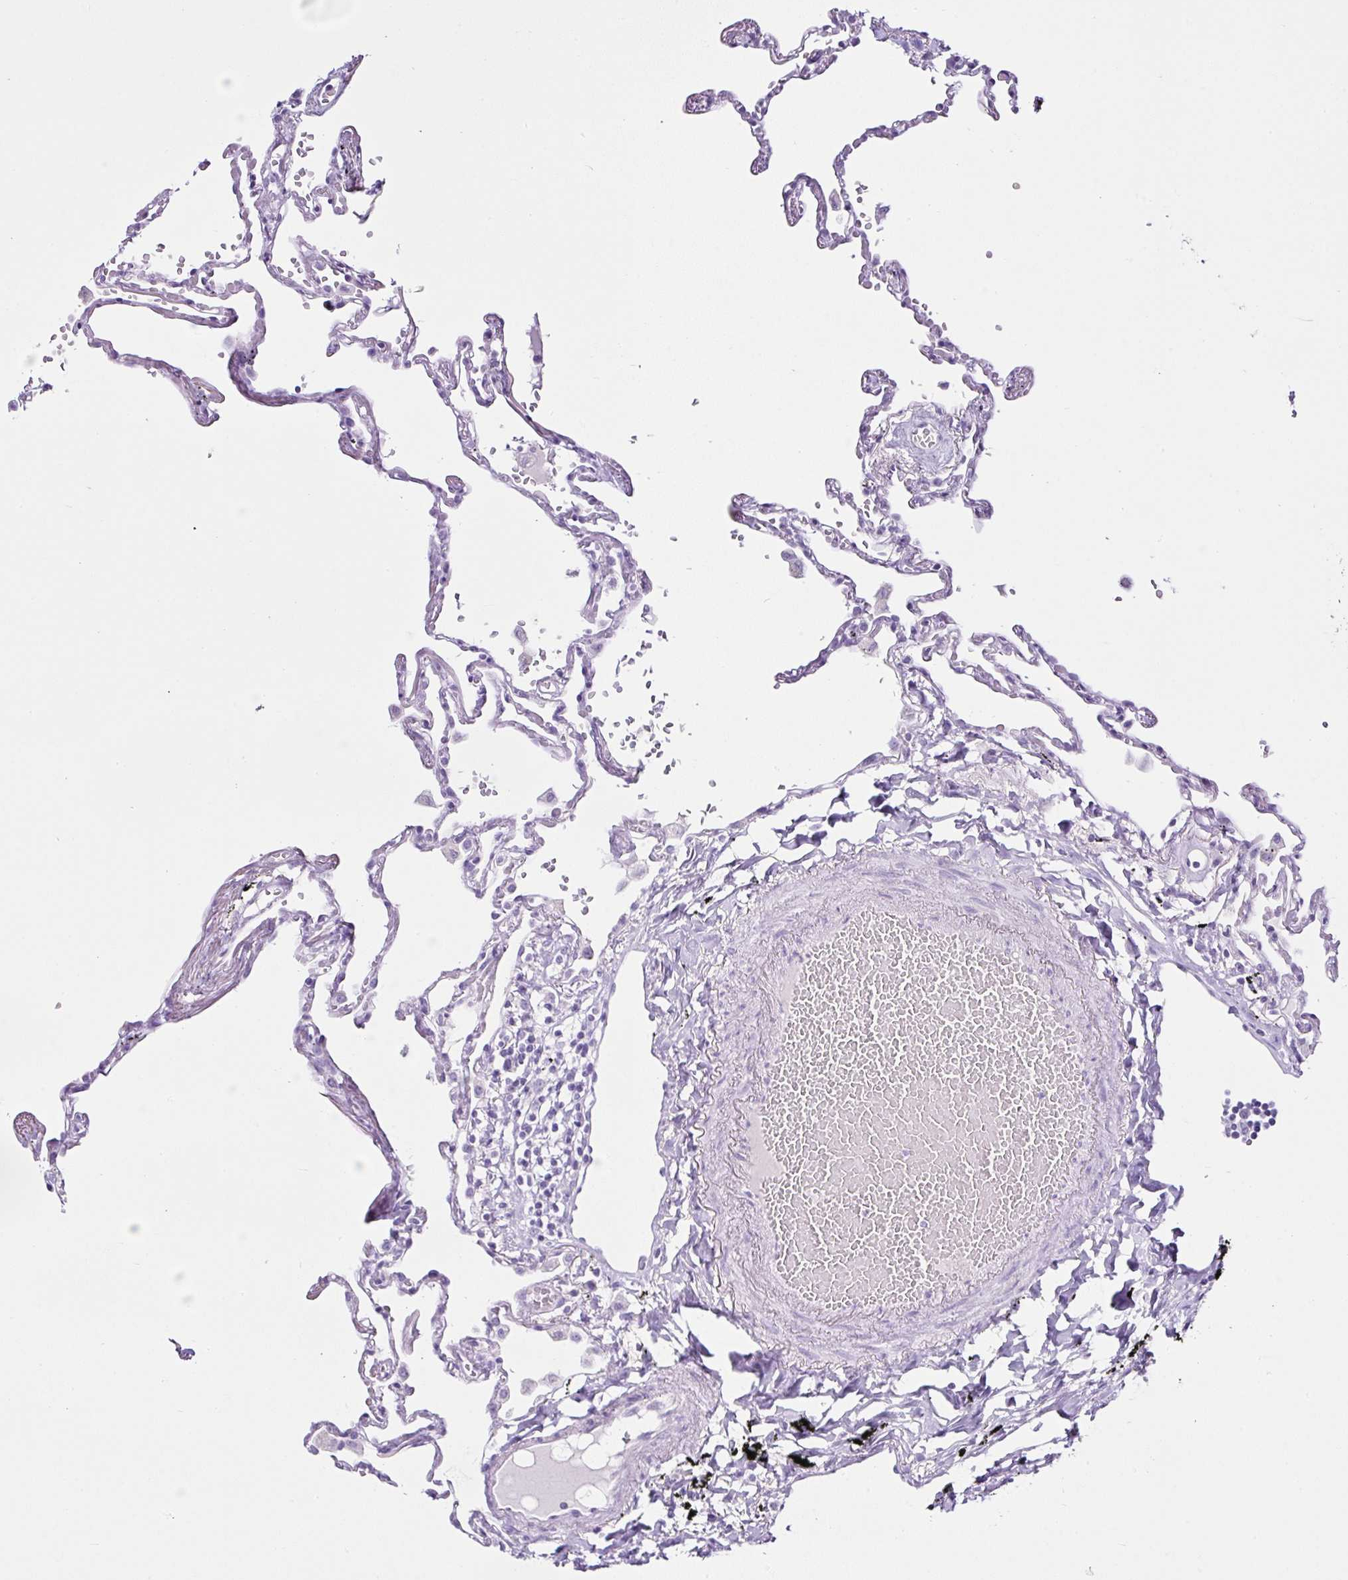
{"staining": {"intensity": "negative", "quantity": "none", "location": "none"}, "tissue": "lung", "cell_type": "Alveolar cells", "image_type": "normal", "snomed": [{"axis": "morphology", "description": "Normal tissue, NOS"}, {"axis": "topography", "description": "Lung"}], "caption": "Immunohistochemistry (IHC) of benign human lung demonstrates no positivity in alveolar cells. The staining was performed using DAB to visualize the protein expression in brown, while the nuclei were stained in blue with hematoxylin (Magnification: 20x).", "gene": "SERPINB3", "patient": {"sex": "female", "age": 67}}